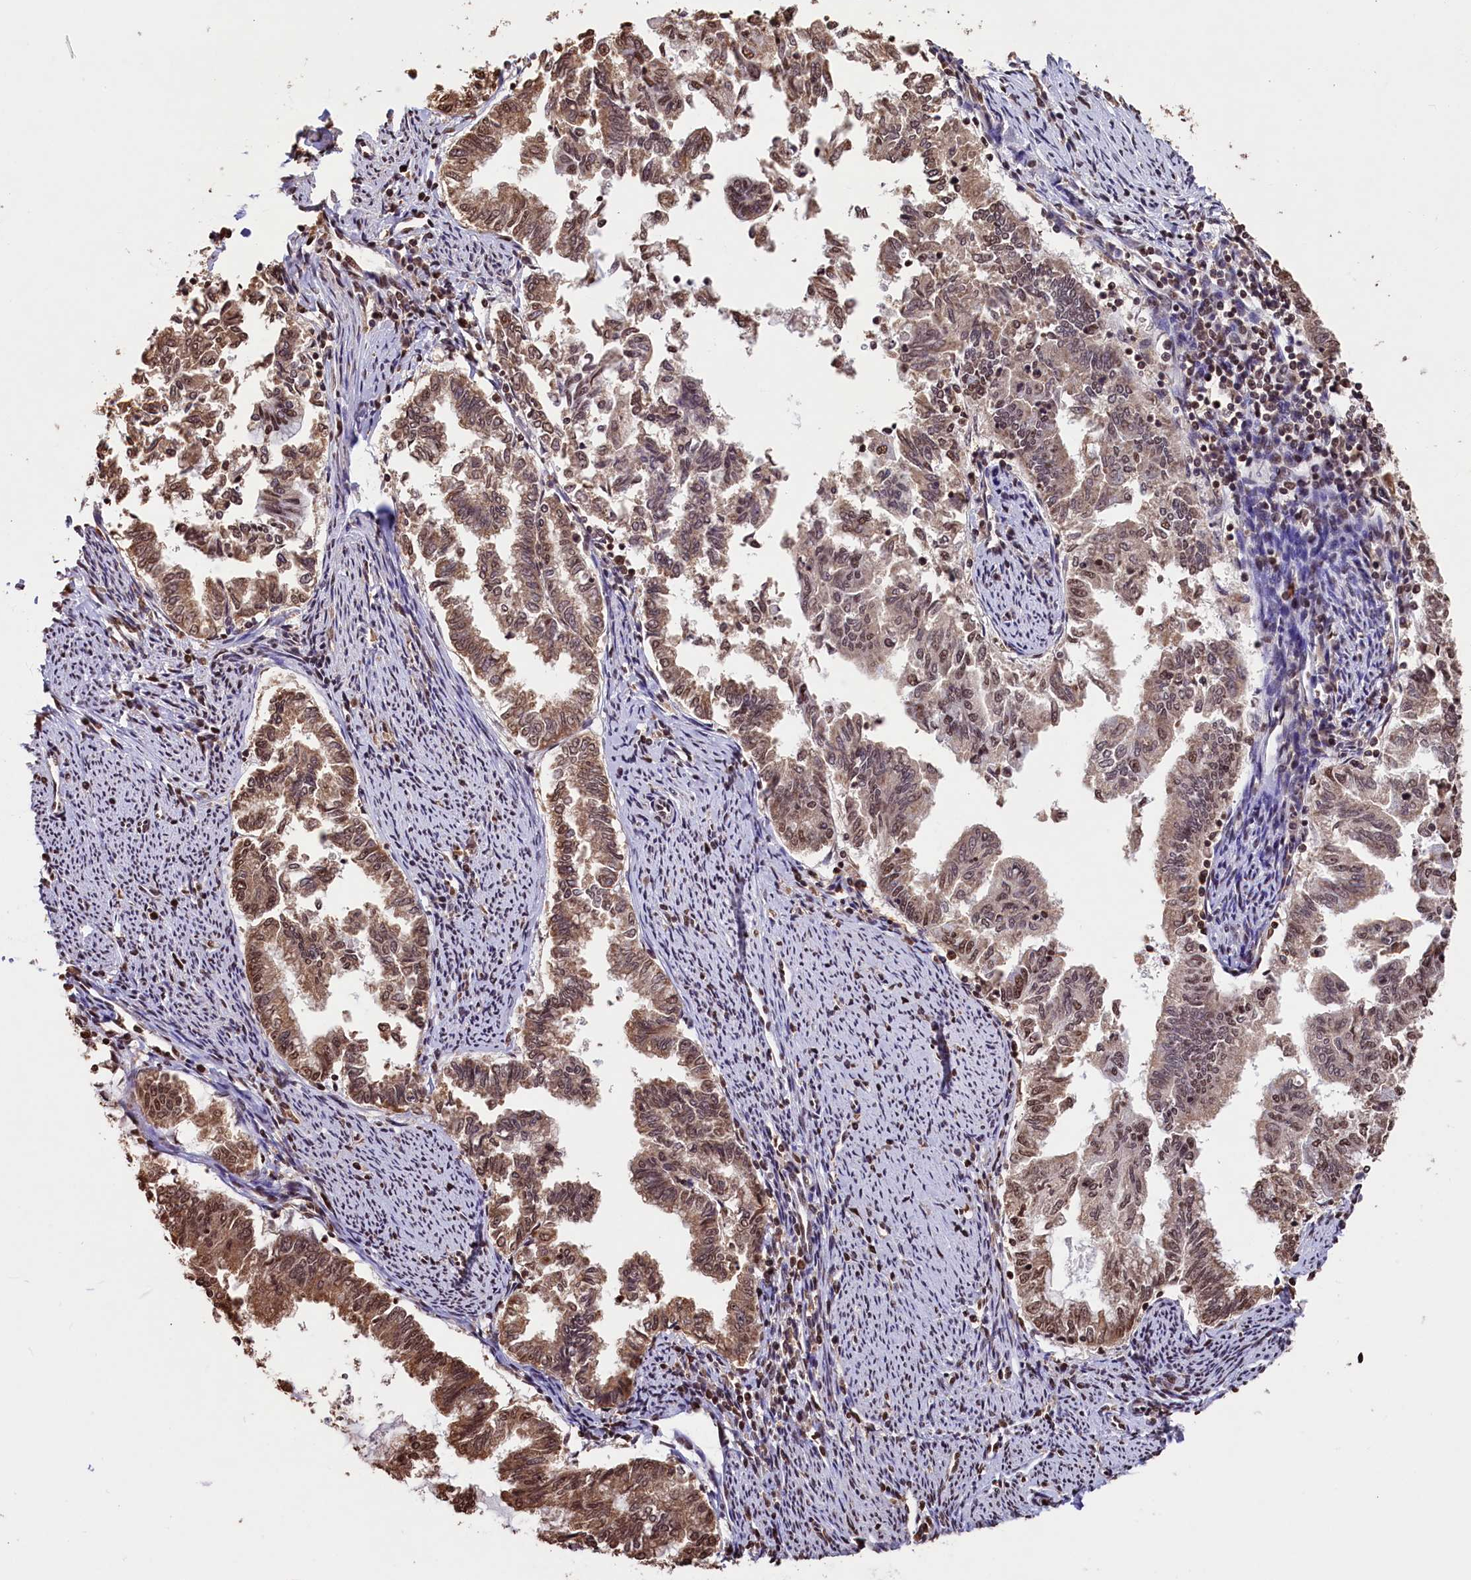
{"staining": {"intensity": "moderate", "quantity": ">75%", "location": "cytoplasmic/membranous,nuclear"}, "tissue": "endometrial cancer", "cell_type": "Tumor cells", "image_type": "cancer", "snomed": [{"axis": "morphology", "description": "Adenocarcinoma, NOS"}, {"axis": "topography", "description": "Endometrium"}], "caption": "DAB immunohistochemical staining of human endometrial cancer exhibits moderate cytoplasmic/membranous and nuclear protein positivity in approximately >75% of tumor cells.", "gene": "SNRPD2", "patient": {"sex": "female", "age": 79}}